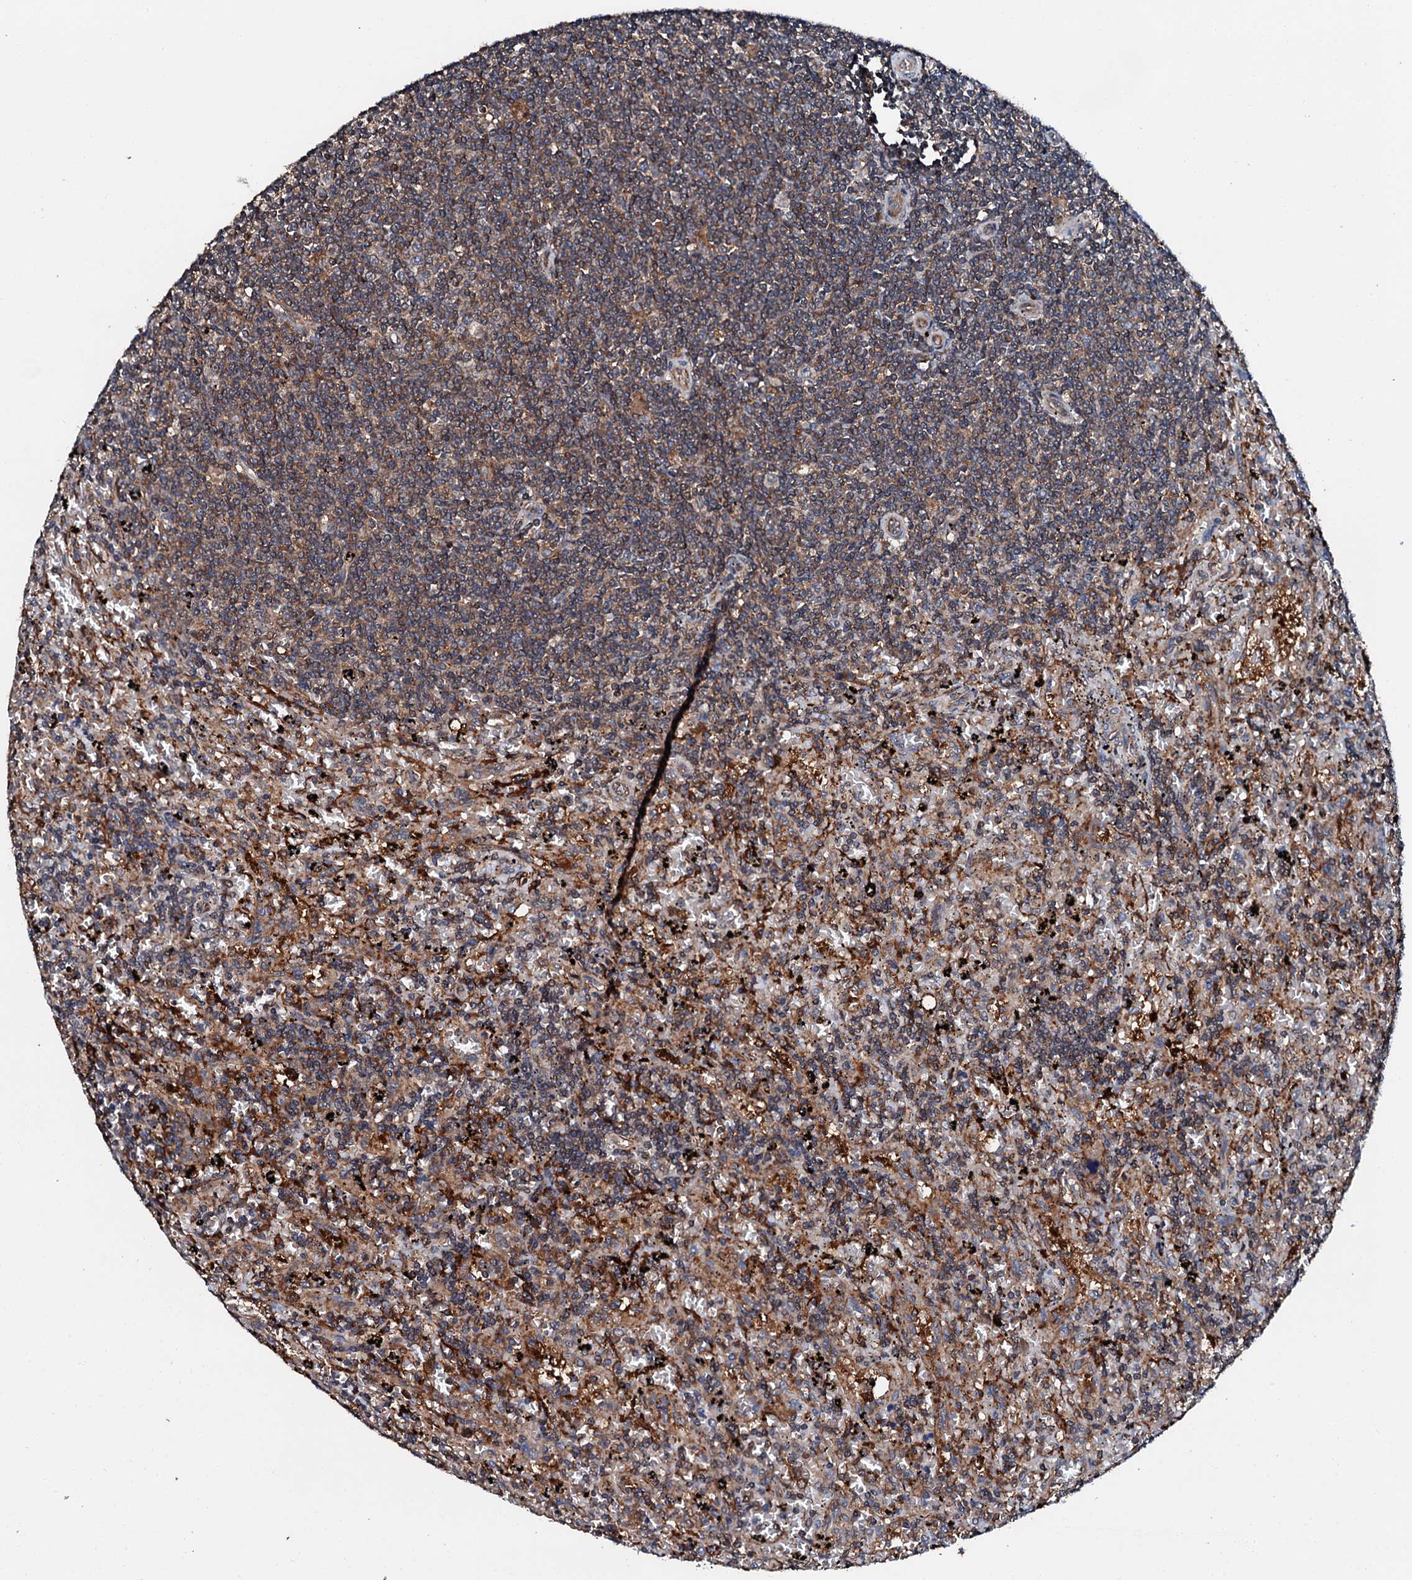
{"staining": {"intensity": "moderate", "quantity": "25%-75%", "location": "cytoplasmic/membranous"}, "tissue": "lymphoma", "cell_type": "Tumor cells", "image_type": "cancer", "snomed": [{"axis": "morphology", "description": "Malignant lymphoma, non-Hodgkin's type, Low grade"}, {"axis": "topography", "description": "Spleen"}], "caption": "Low-grade malignant lymphoma, non-Hodgkin's type stained with a brown dye reveals moderate cytoplasmic/membranous positive staining in about 25%-75% of tumor cells.", "gene": "FGD4", "patient": {"sex": "male", "age": 76}}